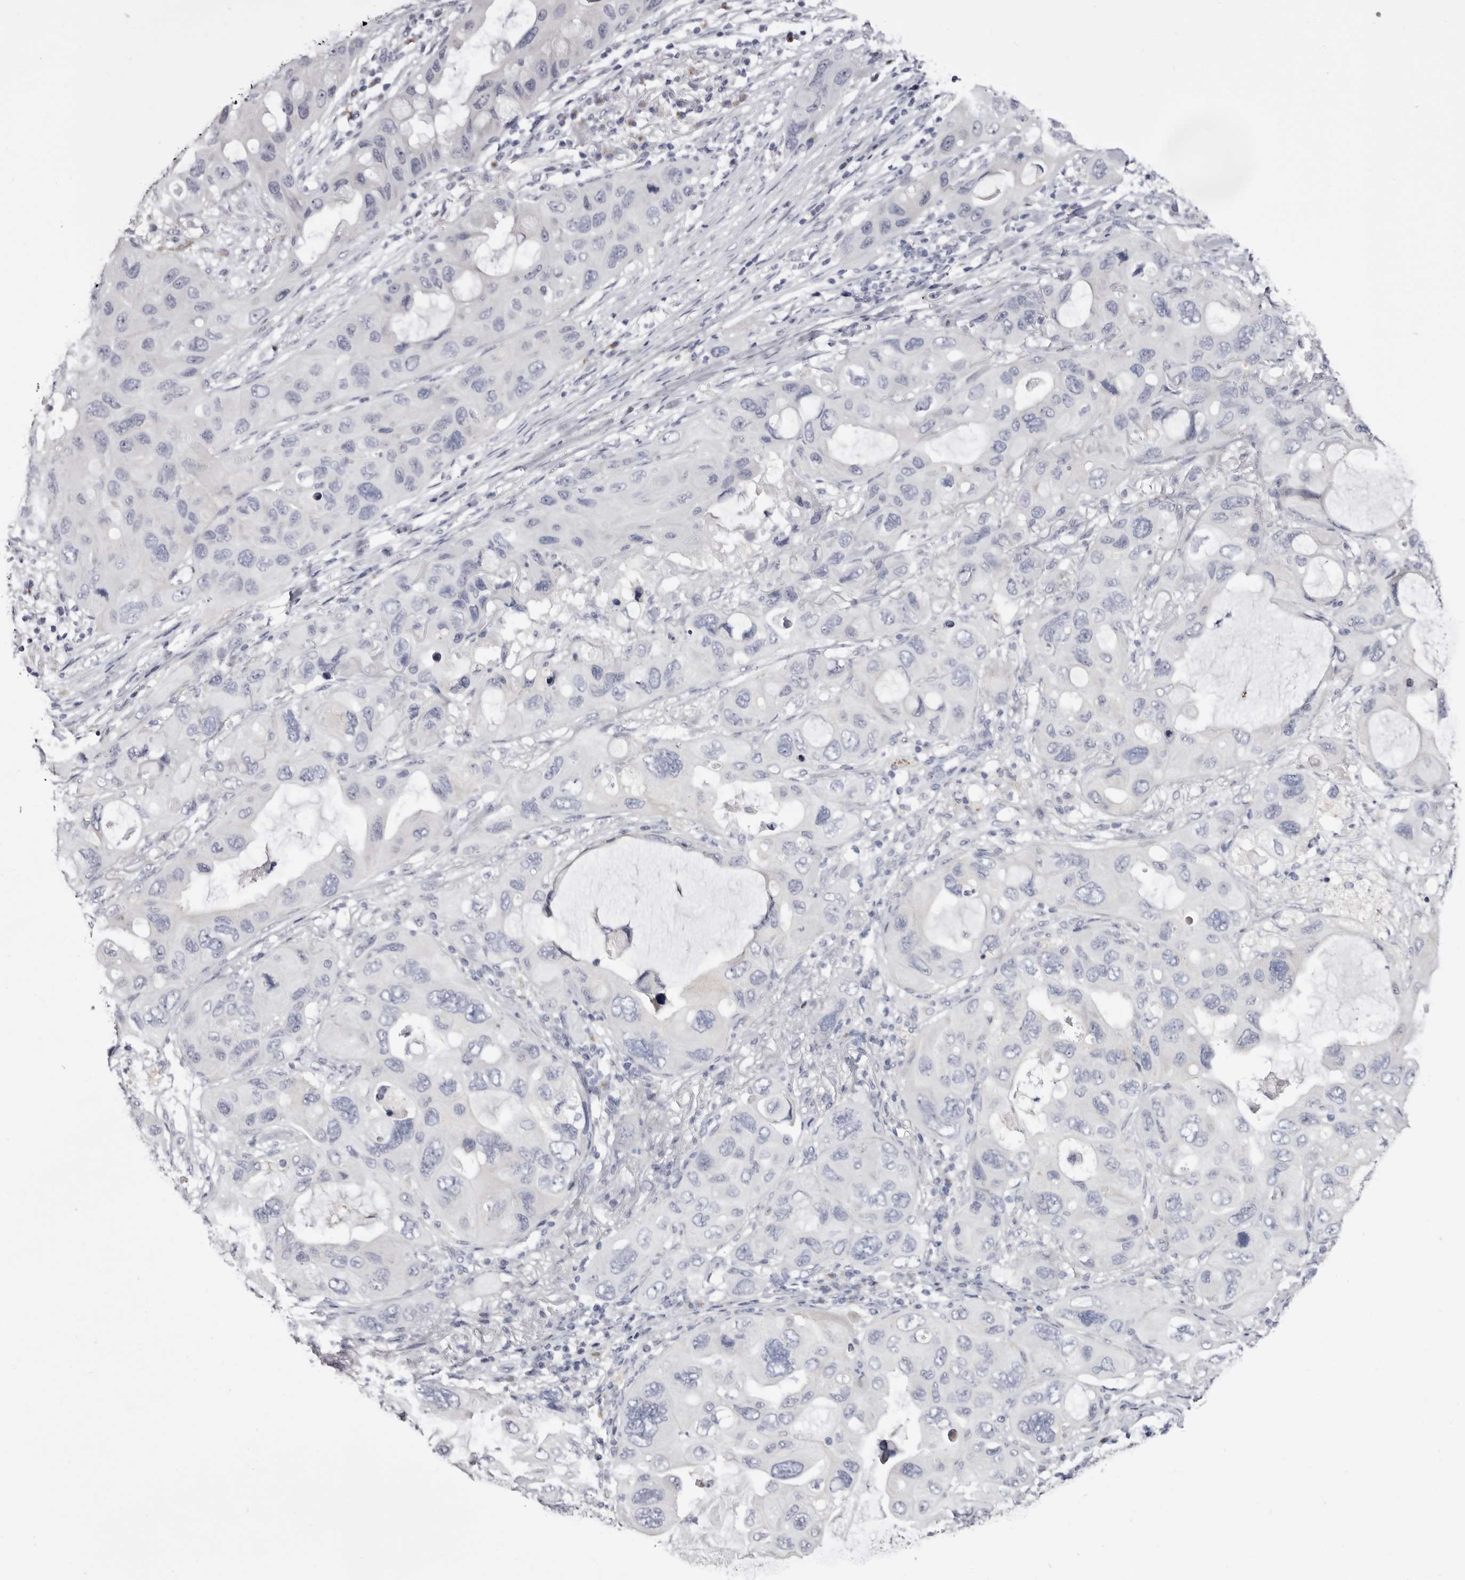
{"staining": {"intensity": "negative", "quantity": "none", "location": "none"}, "tissue": "lung cancer", "cell_type": "Tumor cells", "image_type": "cancer", "snomed": [{"axis": "morphology", "description": "Squamous cell carcinoma, NOS"}, {"axis": "topography", "description": "Lung"}], "caption": "High magnification brightfield microscopy of squamous cell carcinoma (lung) stained with DAB (3,3'-diaminobenzidine) (brown) and counterstained with hematoxylin (blue): tumor cells show no significant staining.", "gene": "CASQ1", "patient": {"sex": "female", "age": 73}}